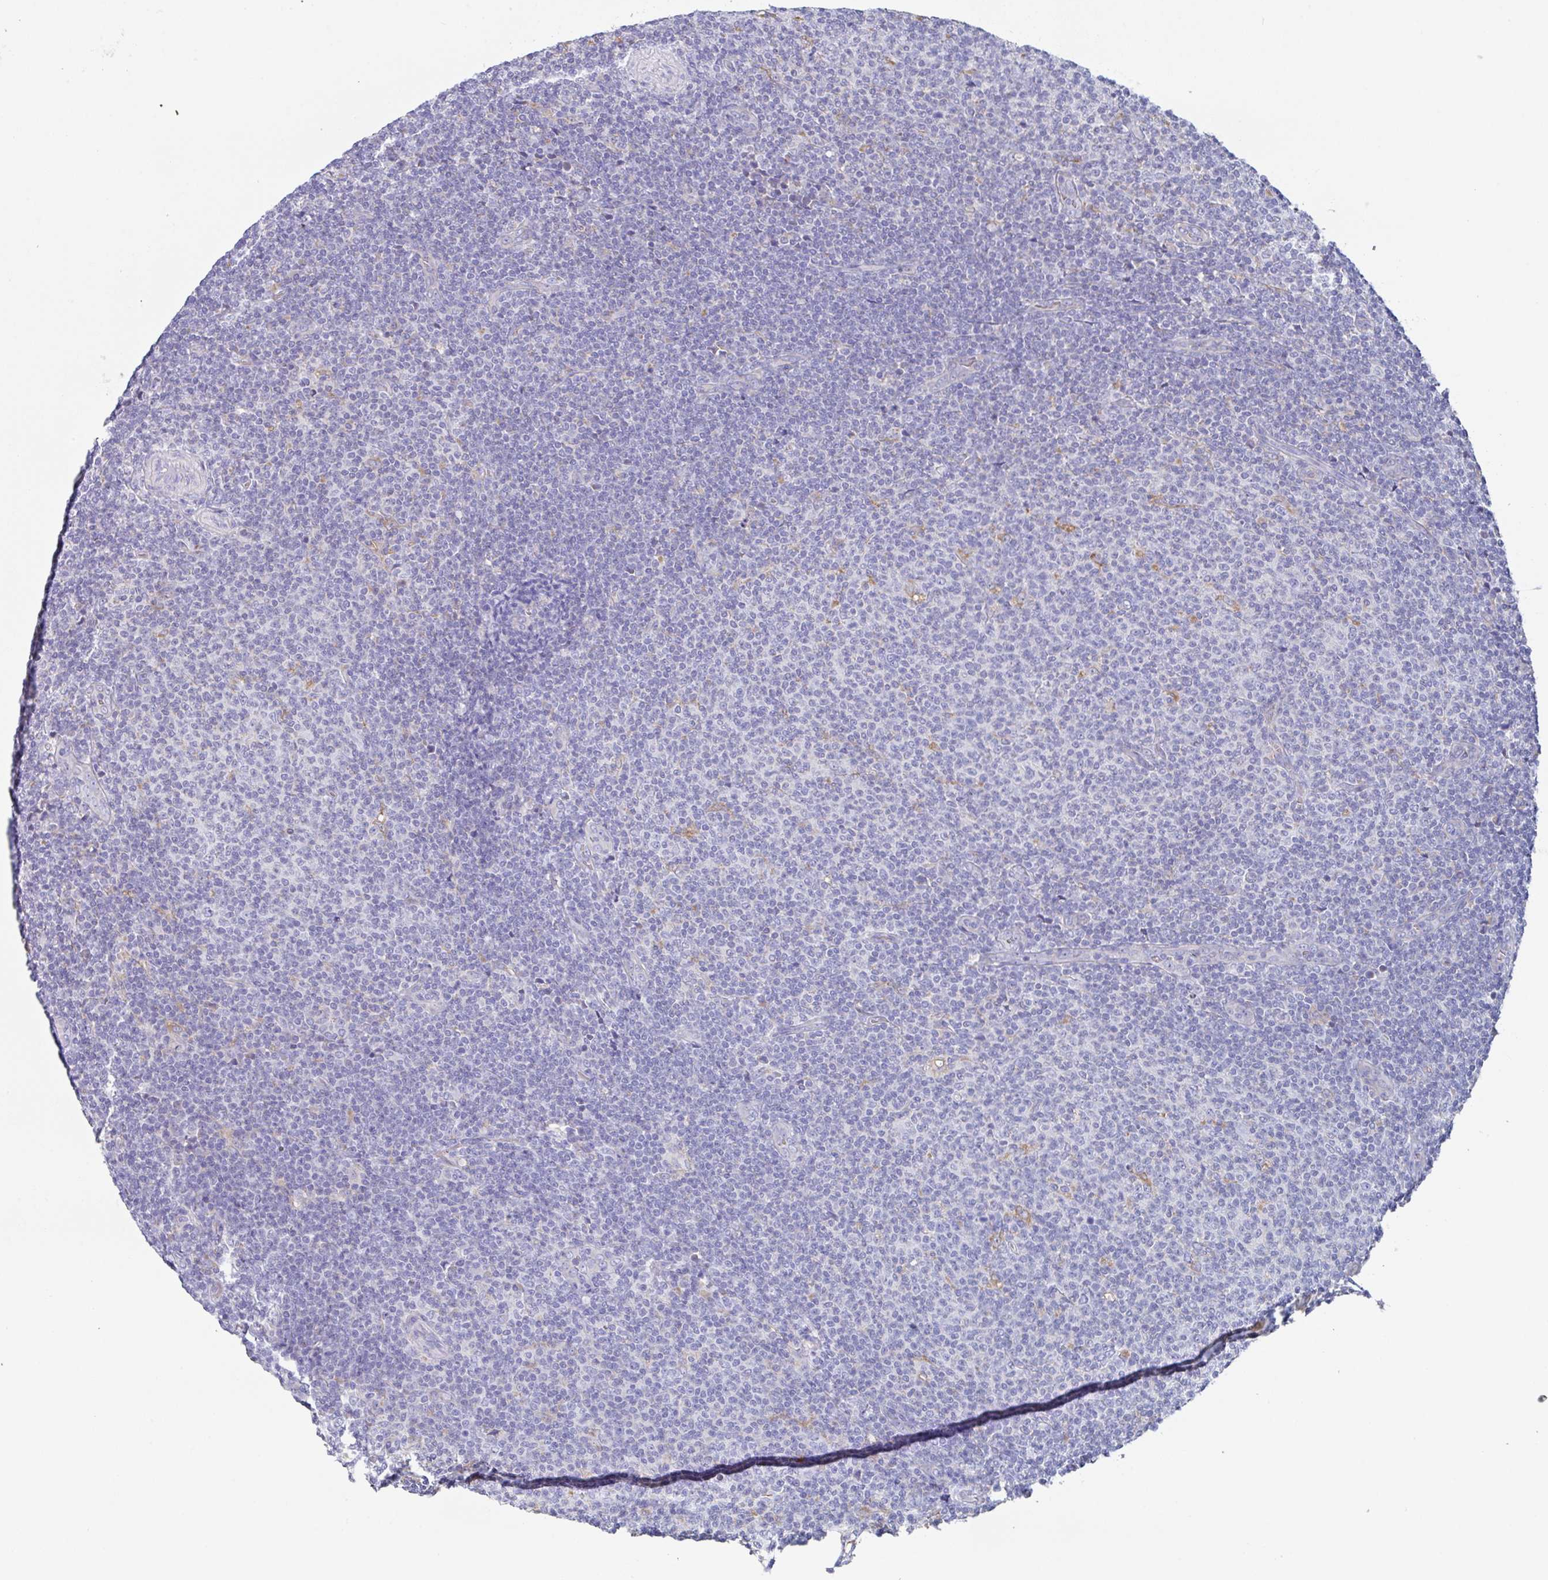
{"staining": {"intensity": "negative", "quantity": "none", "location": "none"}, "tissue": "lymphoma", "cell_type": "Tumor cells", "image_type": "cancer", "snomed": [{"axis": "morphology", "description": "Malignant lymphoma, non-Hodgkin's type, Low grade"}, {"axis": "topography", "description": "Lymph node"}], "caption": "Immunohistochemistry of human lymphoma exhibits no staining in tumor cells. (DAB (3,3'-diaminobenzidine) immunohistochemistry (IHC), high magnification).", "gene": "TFAP2C", "patient": {"sex": "male", "age": 66}}